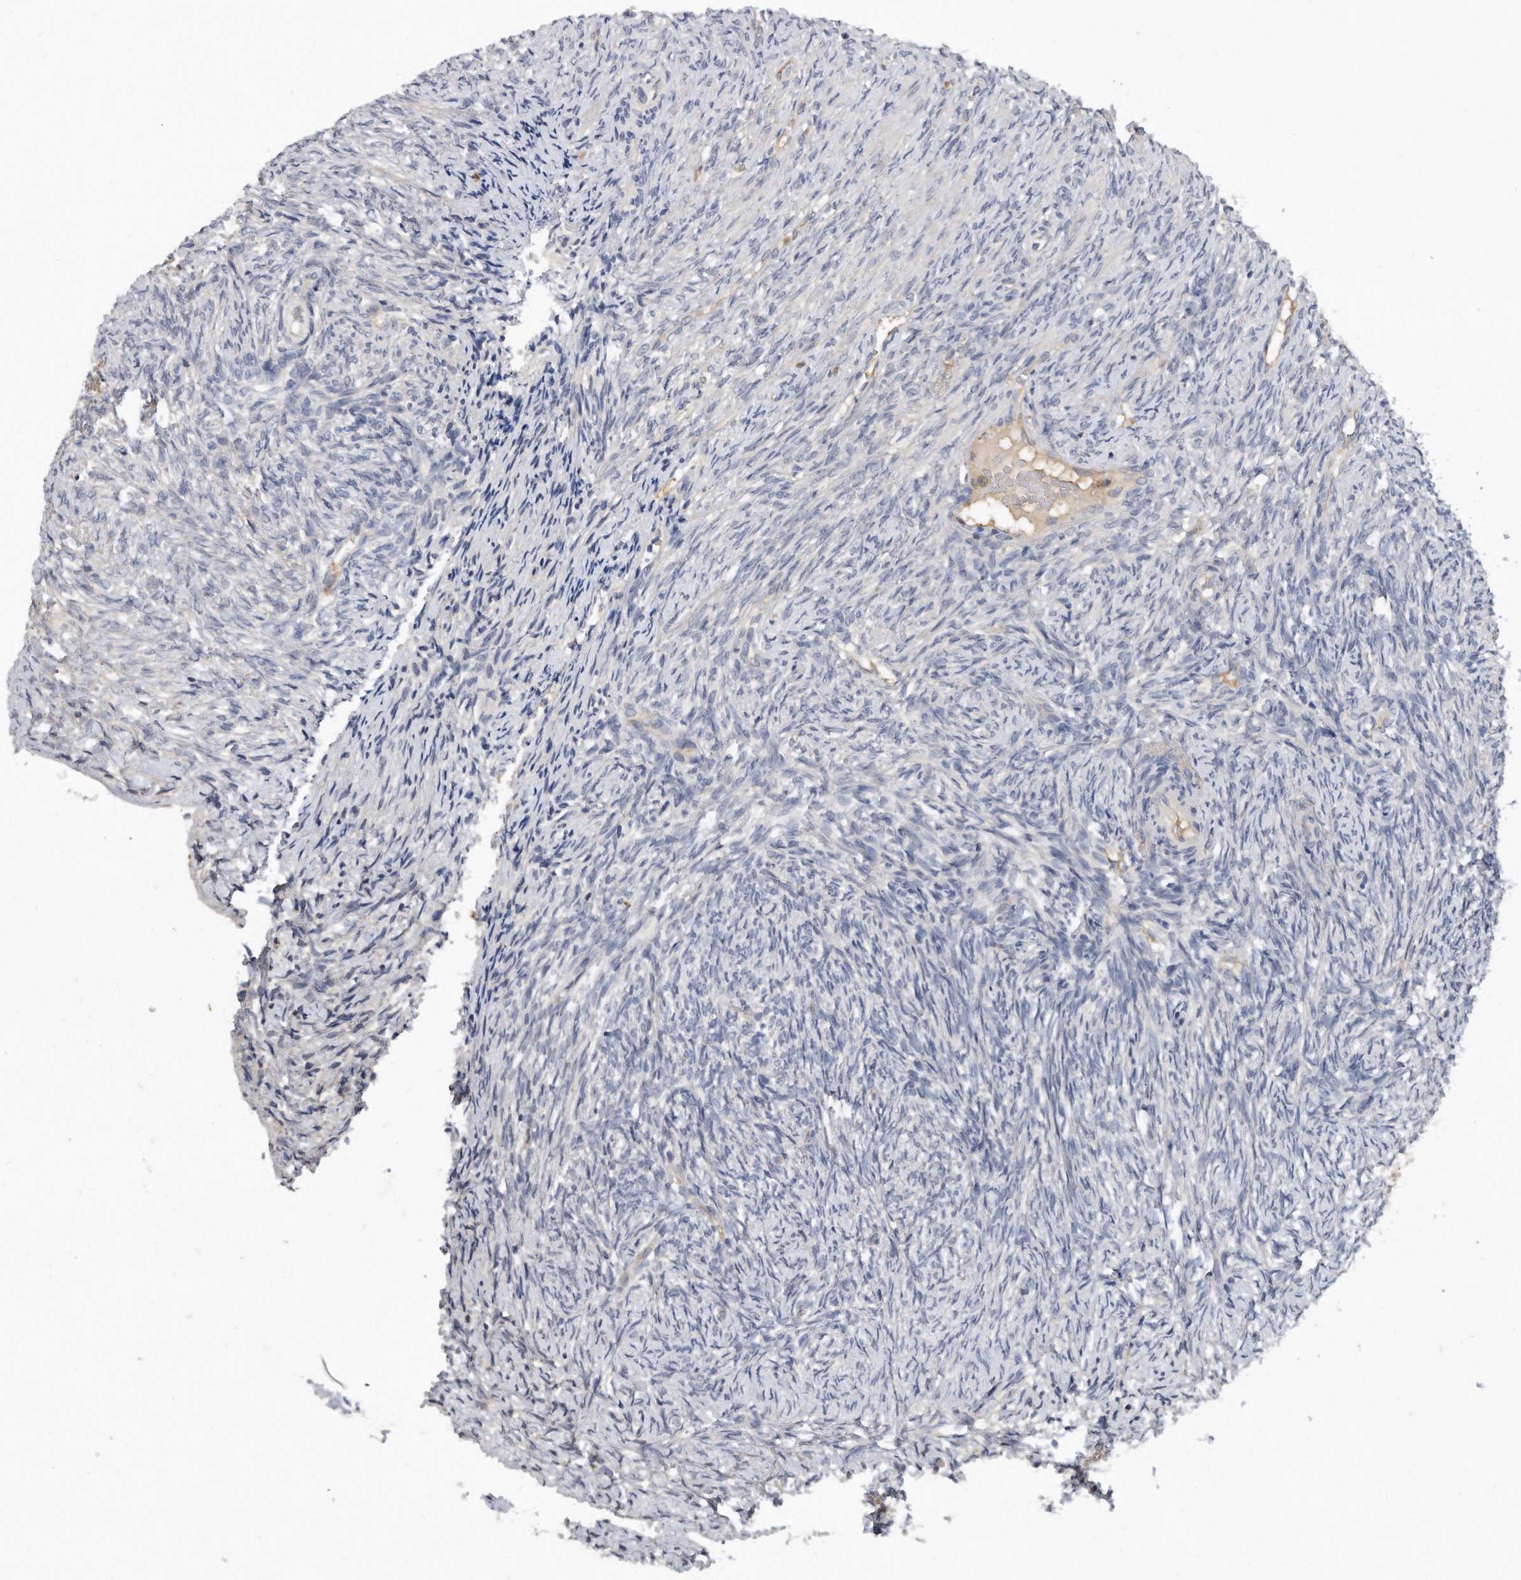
{"staining": {"intensity": "negative", "quantity": "none", "location": "none"}, "tissue": "ovary", "cell_type": "Follicle cells", "image_type": "normal", "snomed": [{"axis": "morphology", "description": "Normal tissue, NOS"}, {"axis": "topography", "description": "Ovary"}], "caption": "Immunohistochemistry histopathology image of normal human ovary stained for a protein (brown), which exhibits no staining in follicle cells. Brightfield microscopy of immunohistochemistry (IHC) stained with DAB (brown) and hematoxylin (blue), captured at high magnification.", "gene": "HOMER3", "patient": {"sex": "female", "age": 41}}